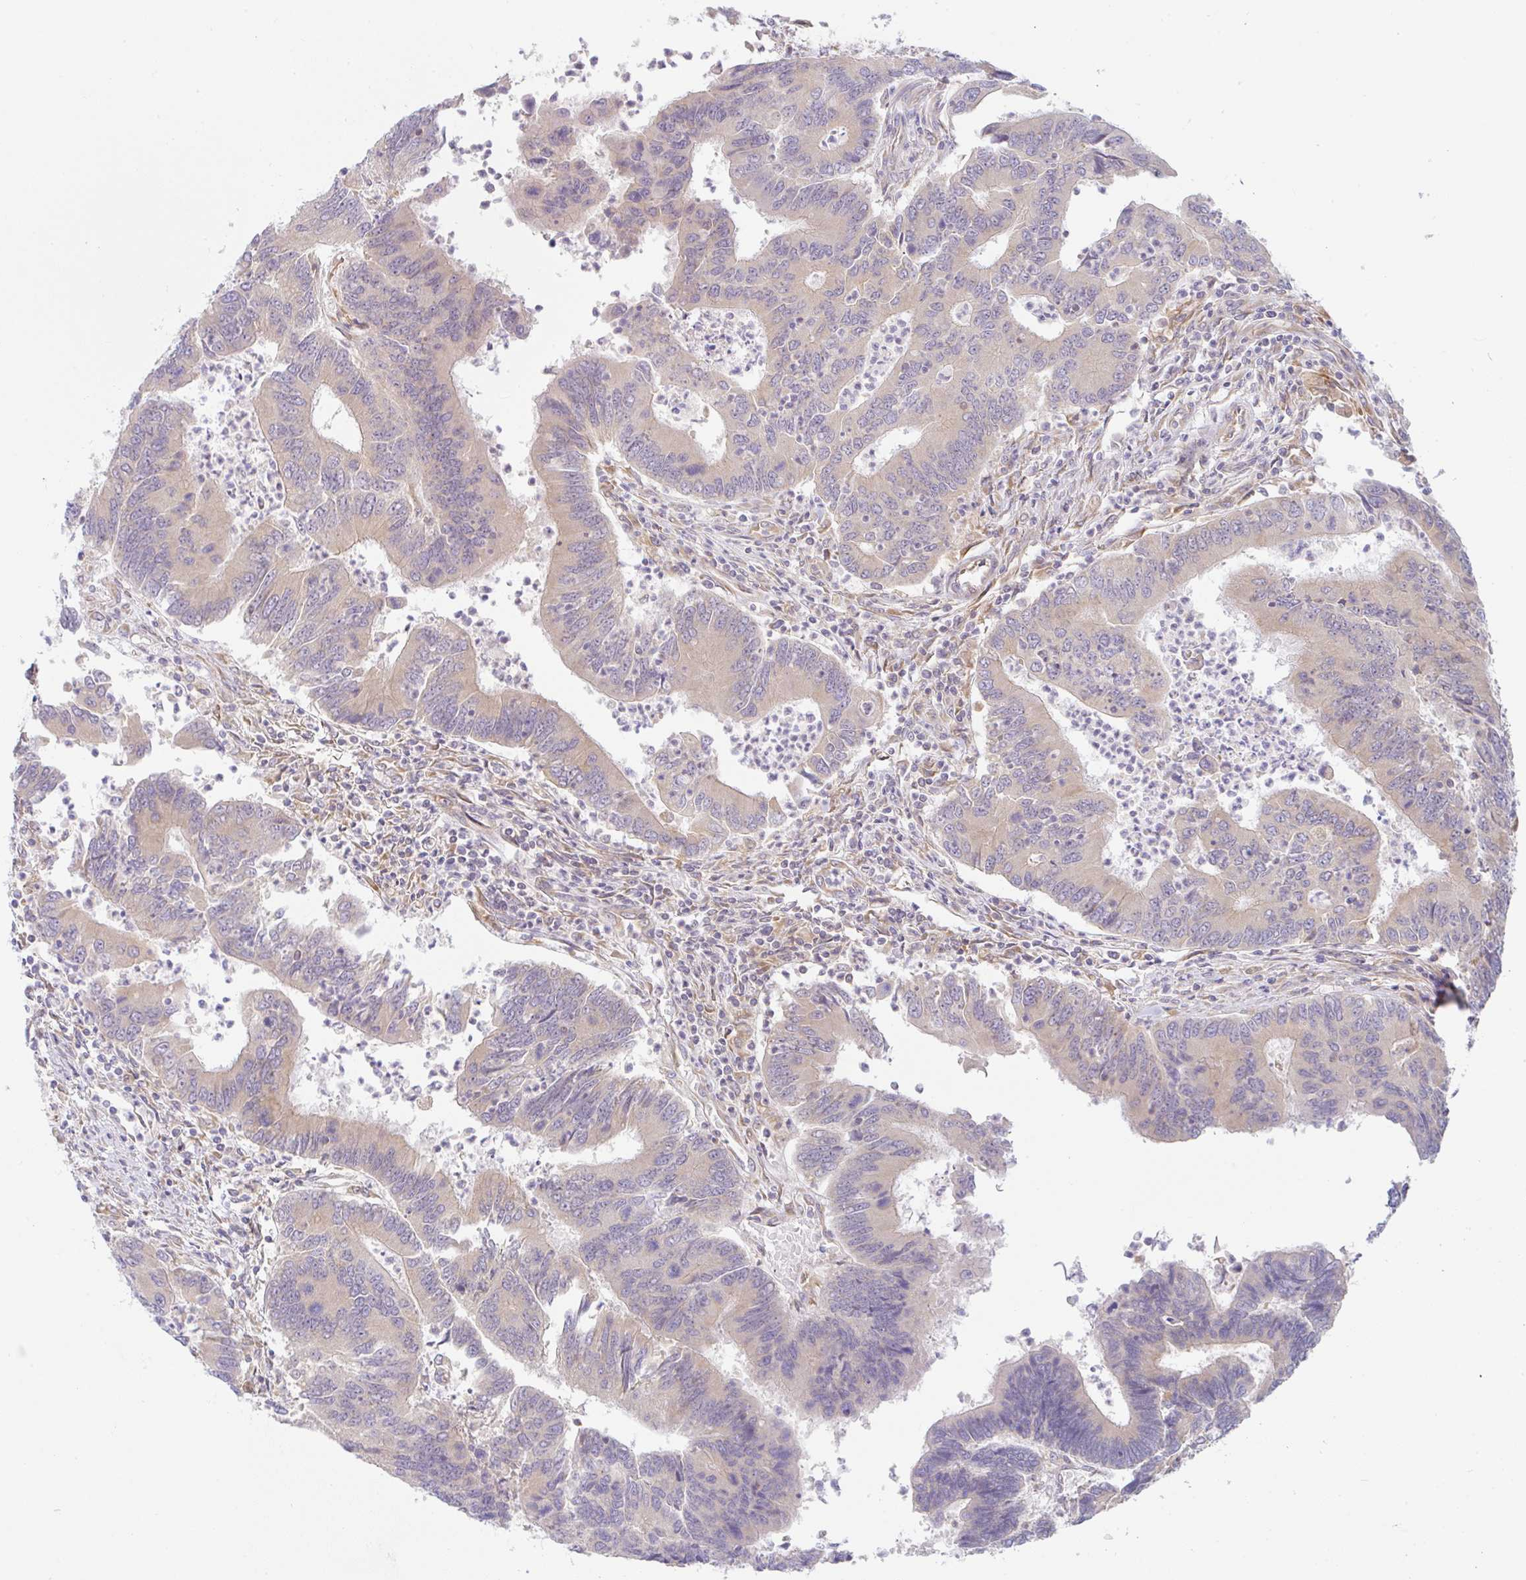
{"staining": {"intensity": "weak", "quantity": "25%-75%", "location": "cytoplasmic/membranous"}, "tissue": "colorectal cancer", "cell_type": "Tumor cells", "image_type": "cancer", "snomed": [{"axis": "morphology", "description": "Adenocarcinoma, NOS"}, {"axis": "topography", "description": "Colon"}], "caption": "A brown stain labels weak cytoplasmic/membranous positivity of a protein in human colorectal cancer tumor cells. (brown staining indicates protein expression, while blue staining denotes nuclei).", "gene": "DERL2", "patient": {"sex": "female", "age": 67}}